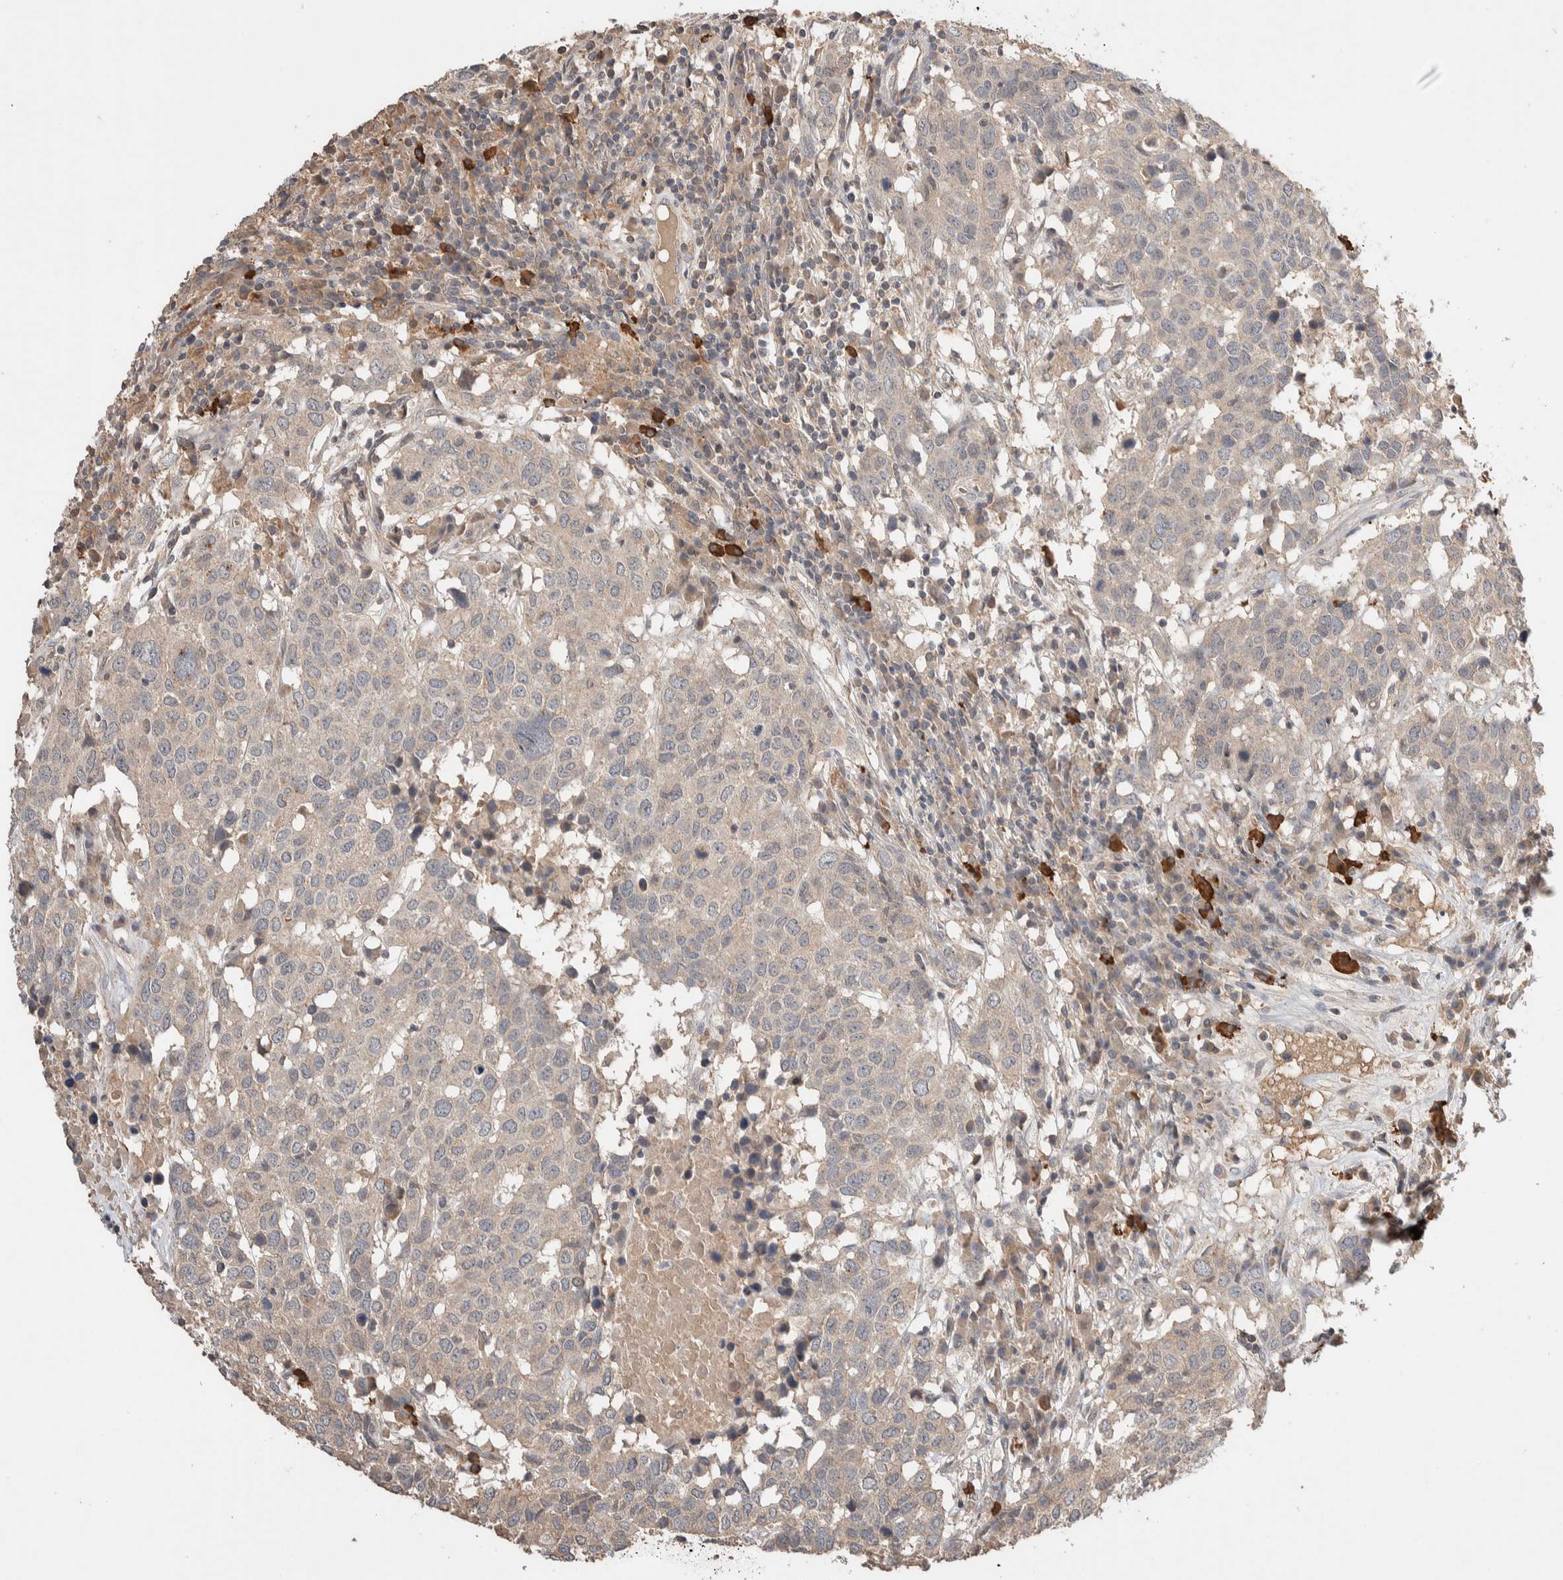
{"staining": {"intensity": "negative", "quantity": "none", "location": "none"}, "tissue": "head and neck cancer", "cell_type": "Tumor cells", "image_type": "cancer", "snomed": [{"axis": "morphology", "description": "Squamous cell carcinoma, NOS"}, {"axis": "topography", "description": "Head-Neck"}], "caption": "Image shows no protein expression in tumor cells of head and neck cancer (squamous cell carcinoma) tissue. The staining is performed using DAB brown chromogen with nuclei counter-stained in using hematoxylin.", "gene": "WDR91", "patient": {"sex": "male", "age": 66}}